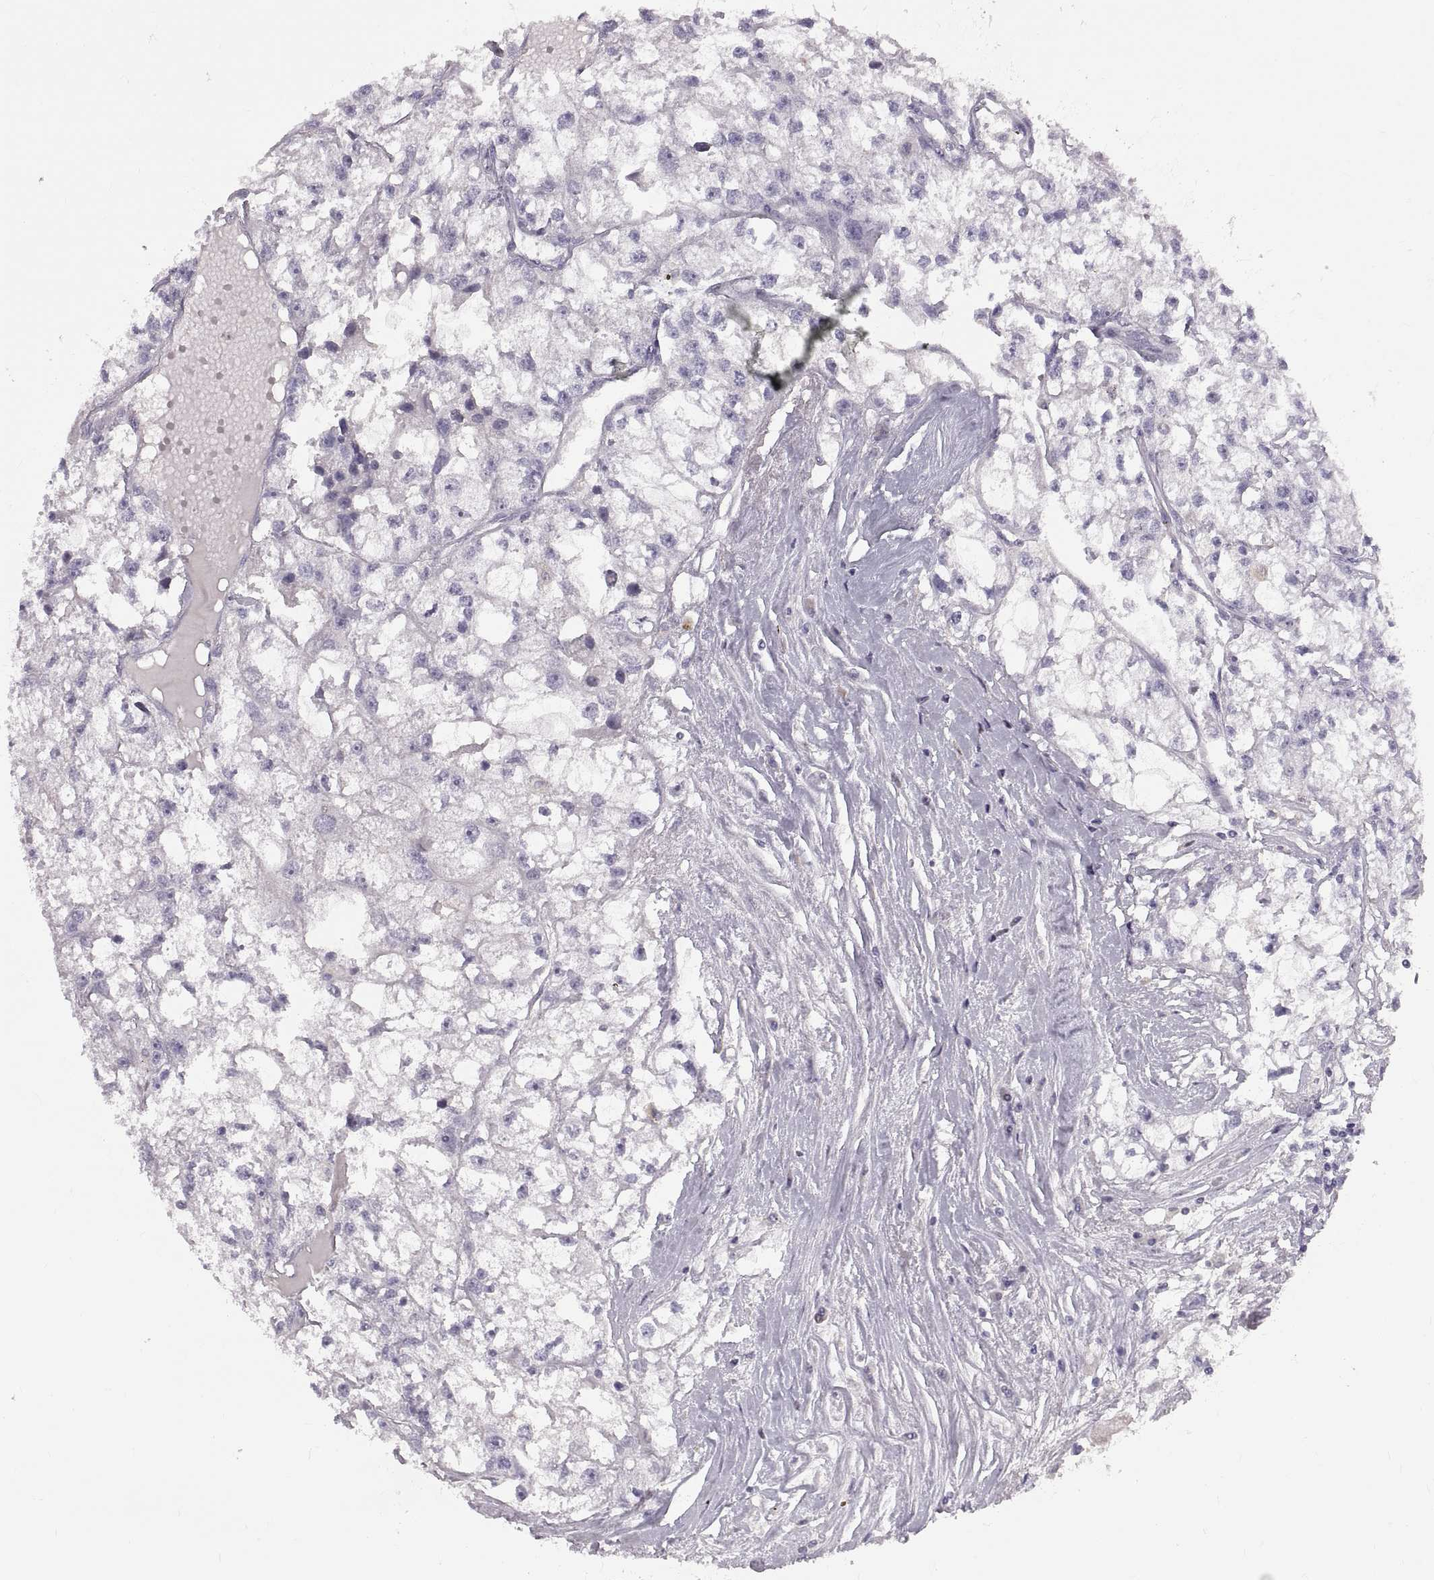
{"staining": {"intensity": "negative", "quantity": "none", "location": "none"}, "tissue": "renal cancer", "cell_type": "Tumor cells", "image_type": "cancer", "snomed": [{"axis": "morphology", "description": "Adenocarcinoma, NOS"}, {"axis": "topography", "description": "Kidney"}], "caption": "An image of renal cancer stained for a protein reveals no brown staining in tumor cells.", "gene": "WFDC8", "patient": {"sex": "male", "age": 56}}